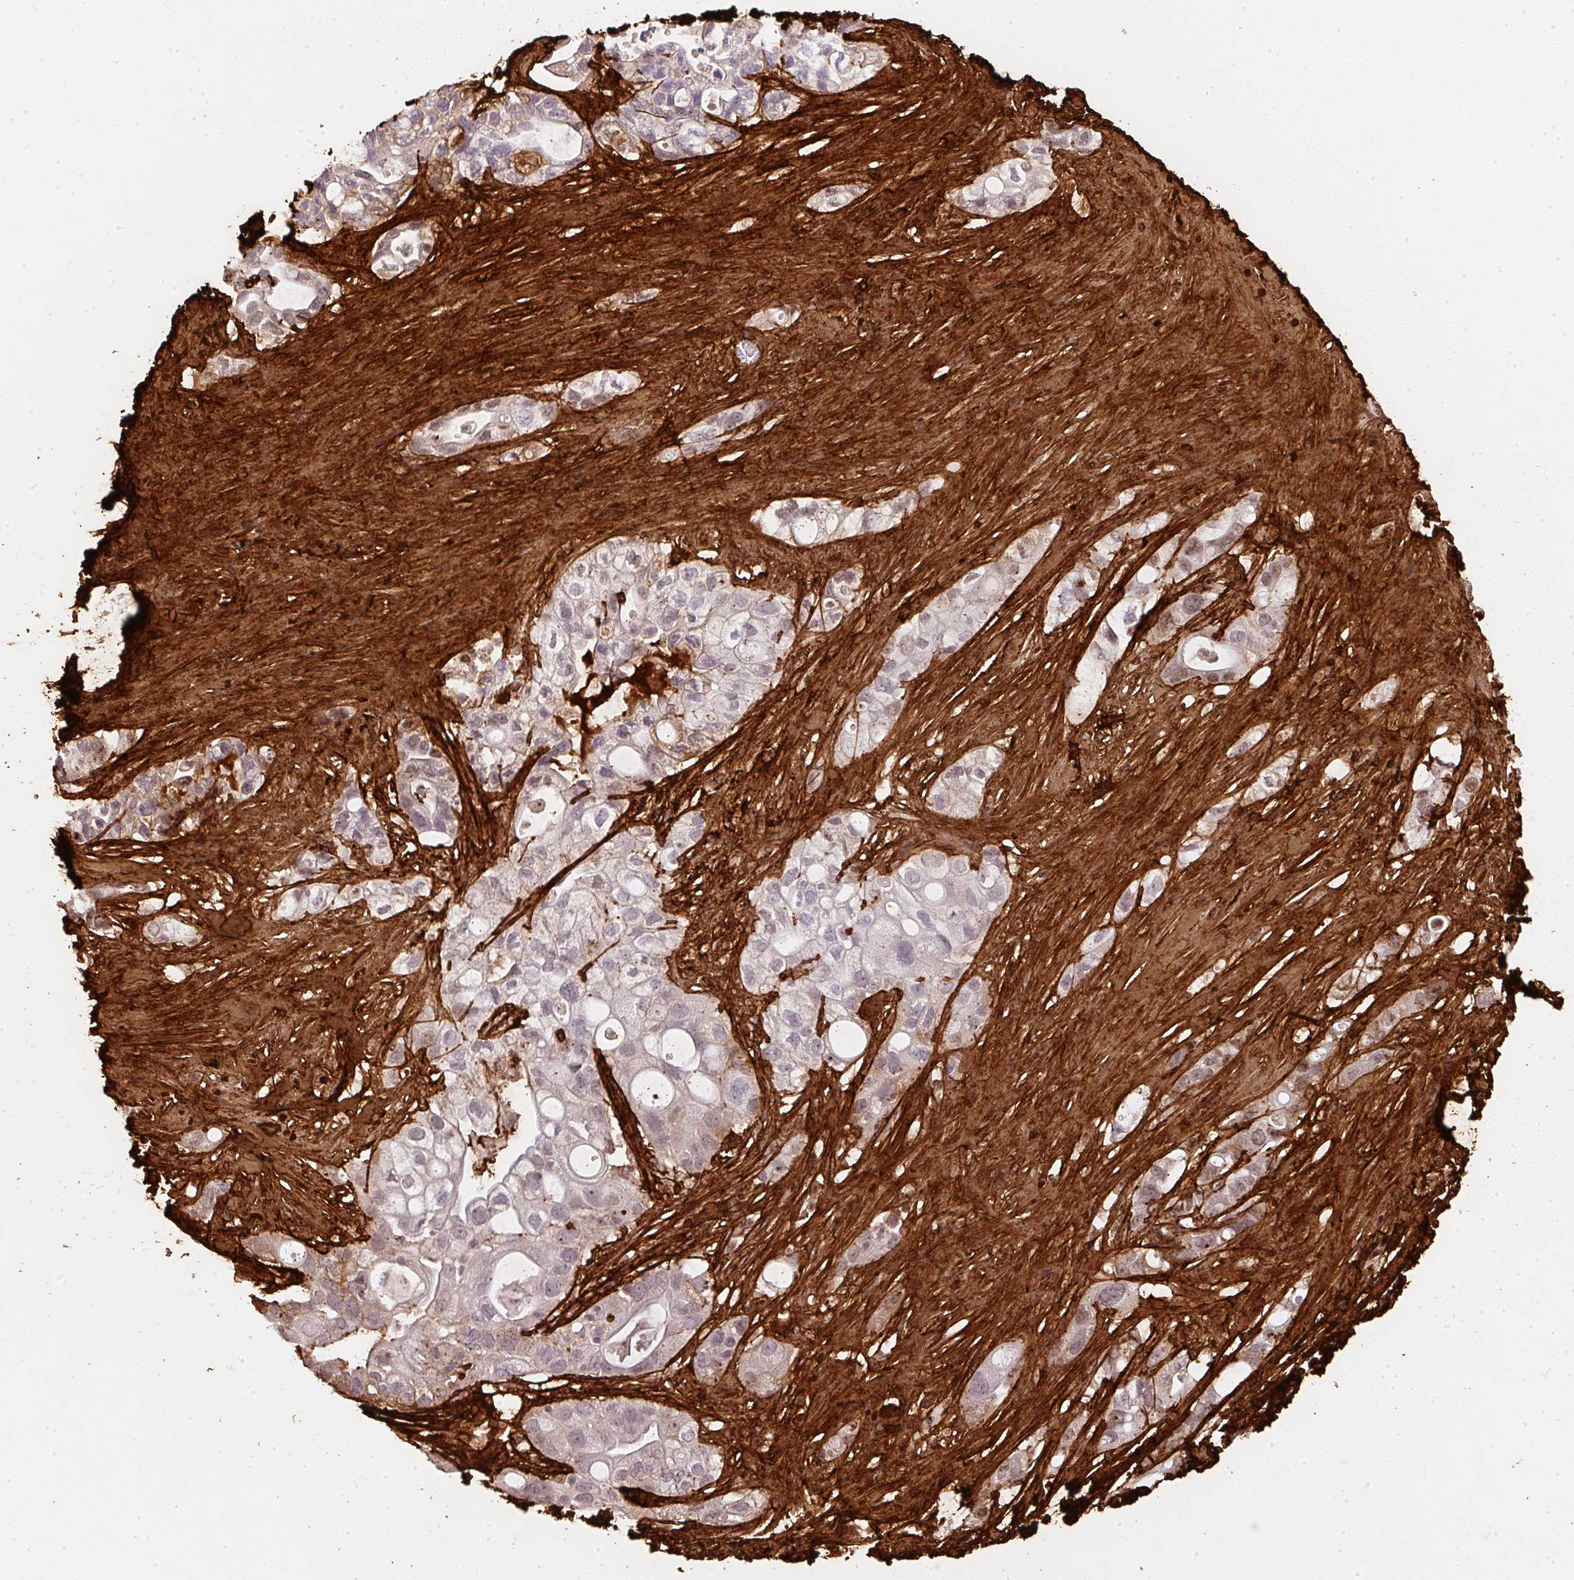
{"staining": {"intensity": "moderate", "quantity": "<25%", "location": "cytoplasmic/membranous"}, "tissue": "pancreatic cancer", "cell_type": "Tumor cells", "image_type": "cancer", "snomed": [{"axis": "morphology", "description": "Adenocarcinoma, NOS"}, {"axis": "topography", "description": "Pancreas"}], "caption": "Pancreatic cancer tissue demonstrates moderate cytoplasmic/membranous staining in about <25% of tumor cells, visualized by immunohistochemistry. (IHC, brightfield microscopy, high magnification).", "gene": "COL3A1", "patient": {"sex": "female", "age": 72}}